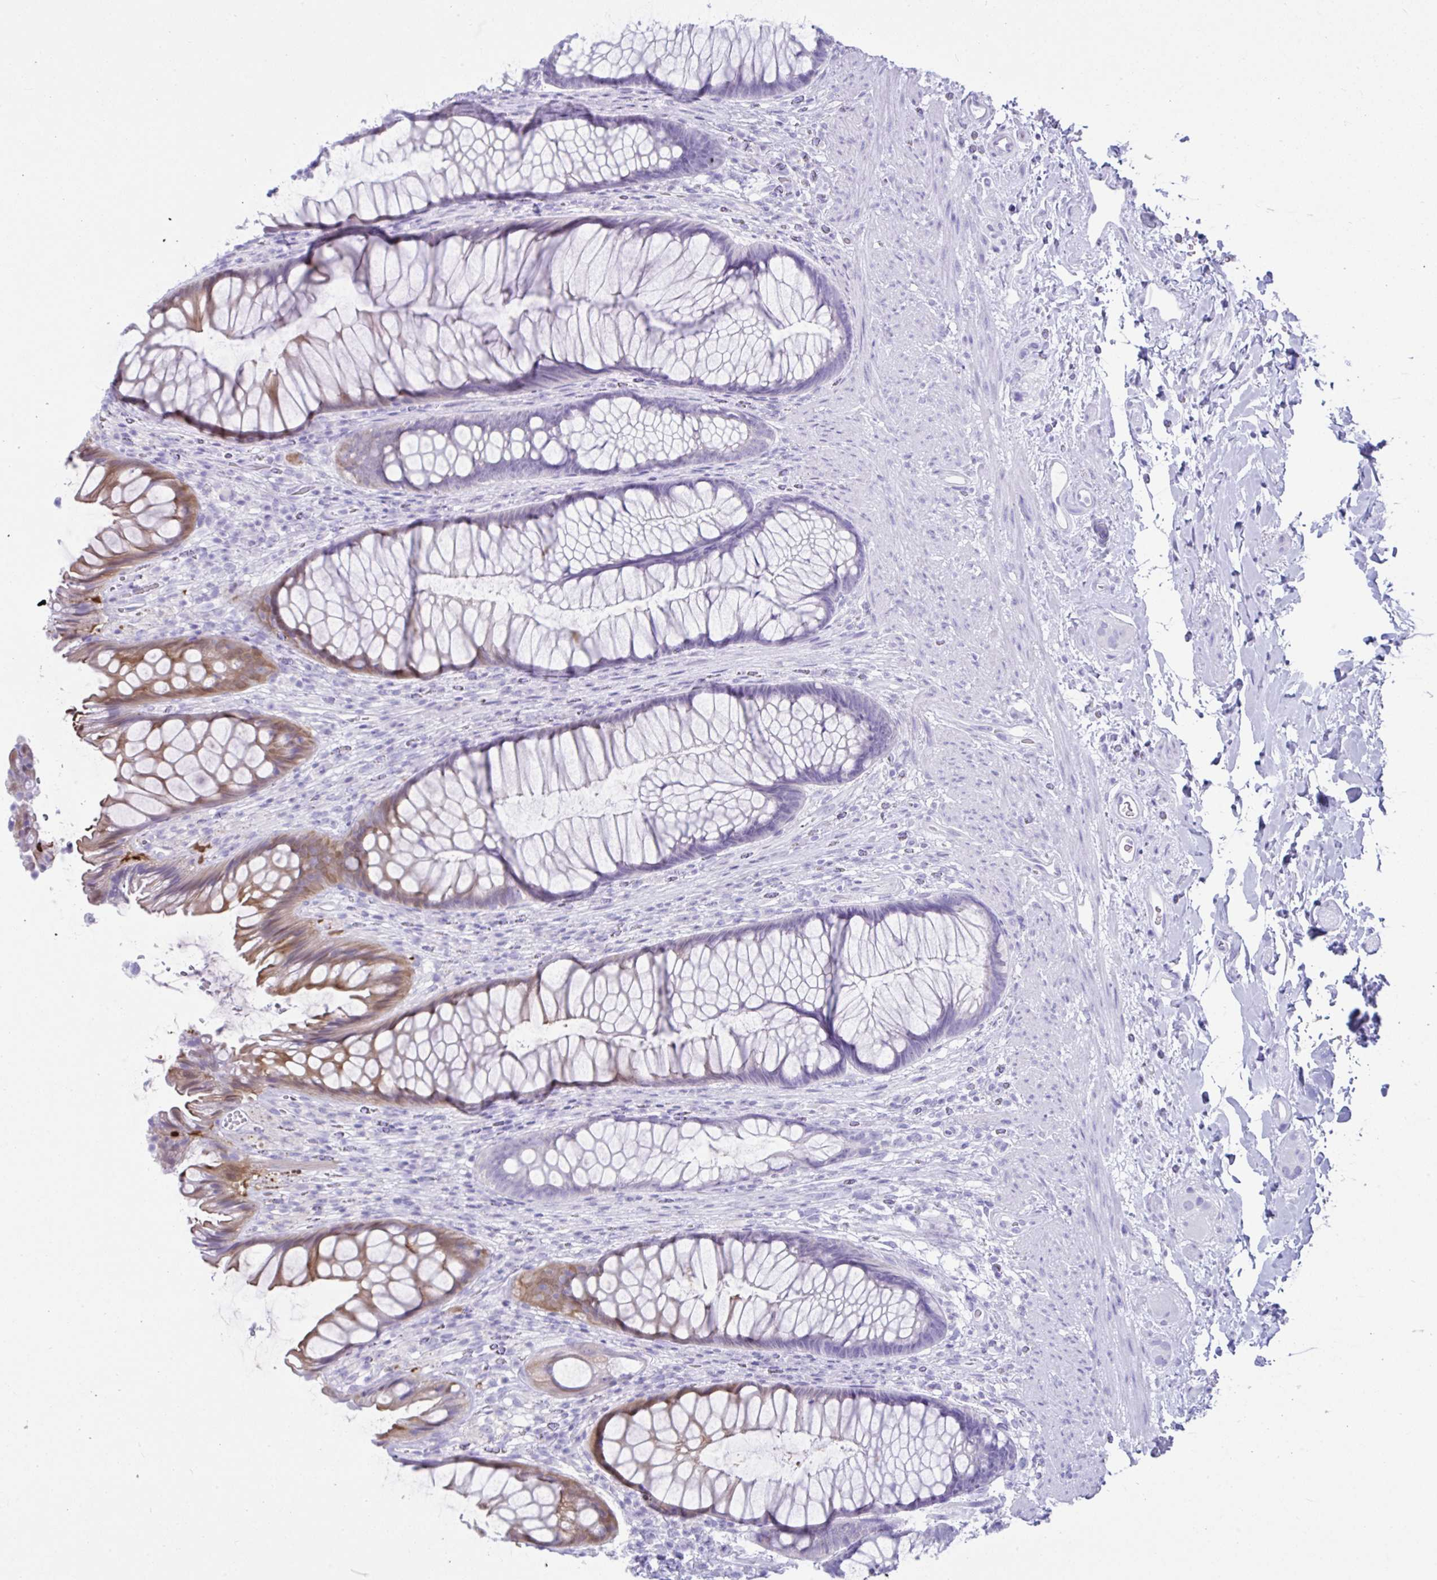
{"staining": {"intensity": "moderate", "quantity": "<25%", "location": "cytoplasmic/membranous"}, "tissue": "rectum", "cell_type": "Glandular cells", "image_type": "normal", "snomed": [{"axis": "morphology", "description": "Normal tissue, NOS"}, {"axis": "topography", "description": "Rectum"}], "caption": "Glandular cells display low levels of moderate cytoplasmic/membranous positivity in about <25% of cells in unremarkable rectum. (DAB (3,3'-diaminobenzidine) = brown stain, brightfield microscopy at high magnification).", "gene": "PSCA", "patient": {"sex": "male", "age": 53}}